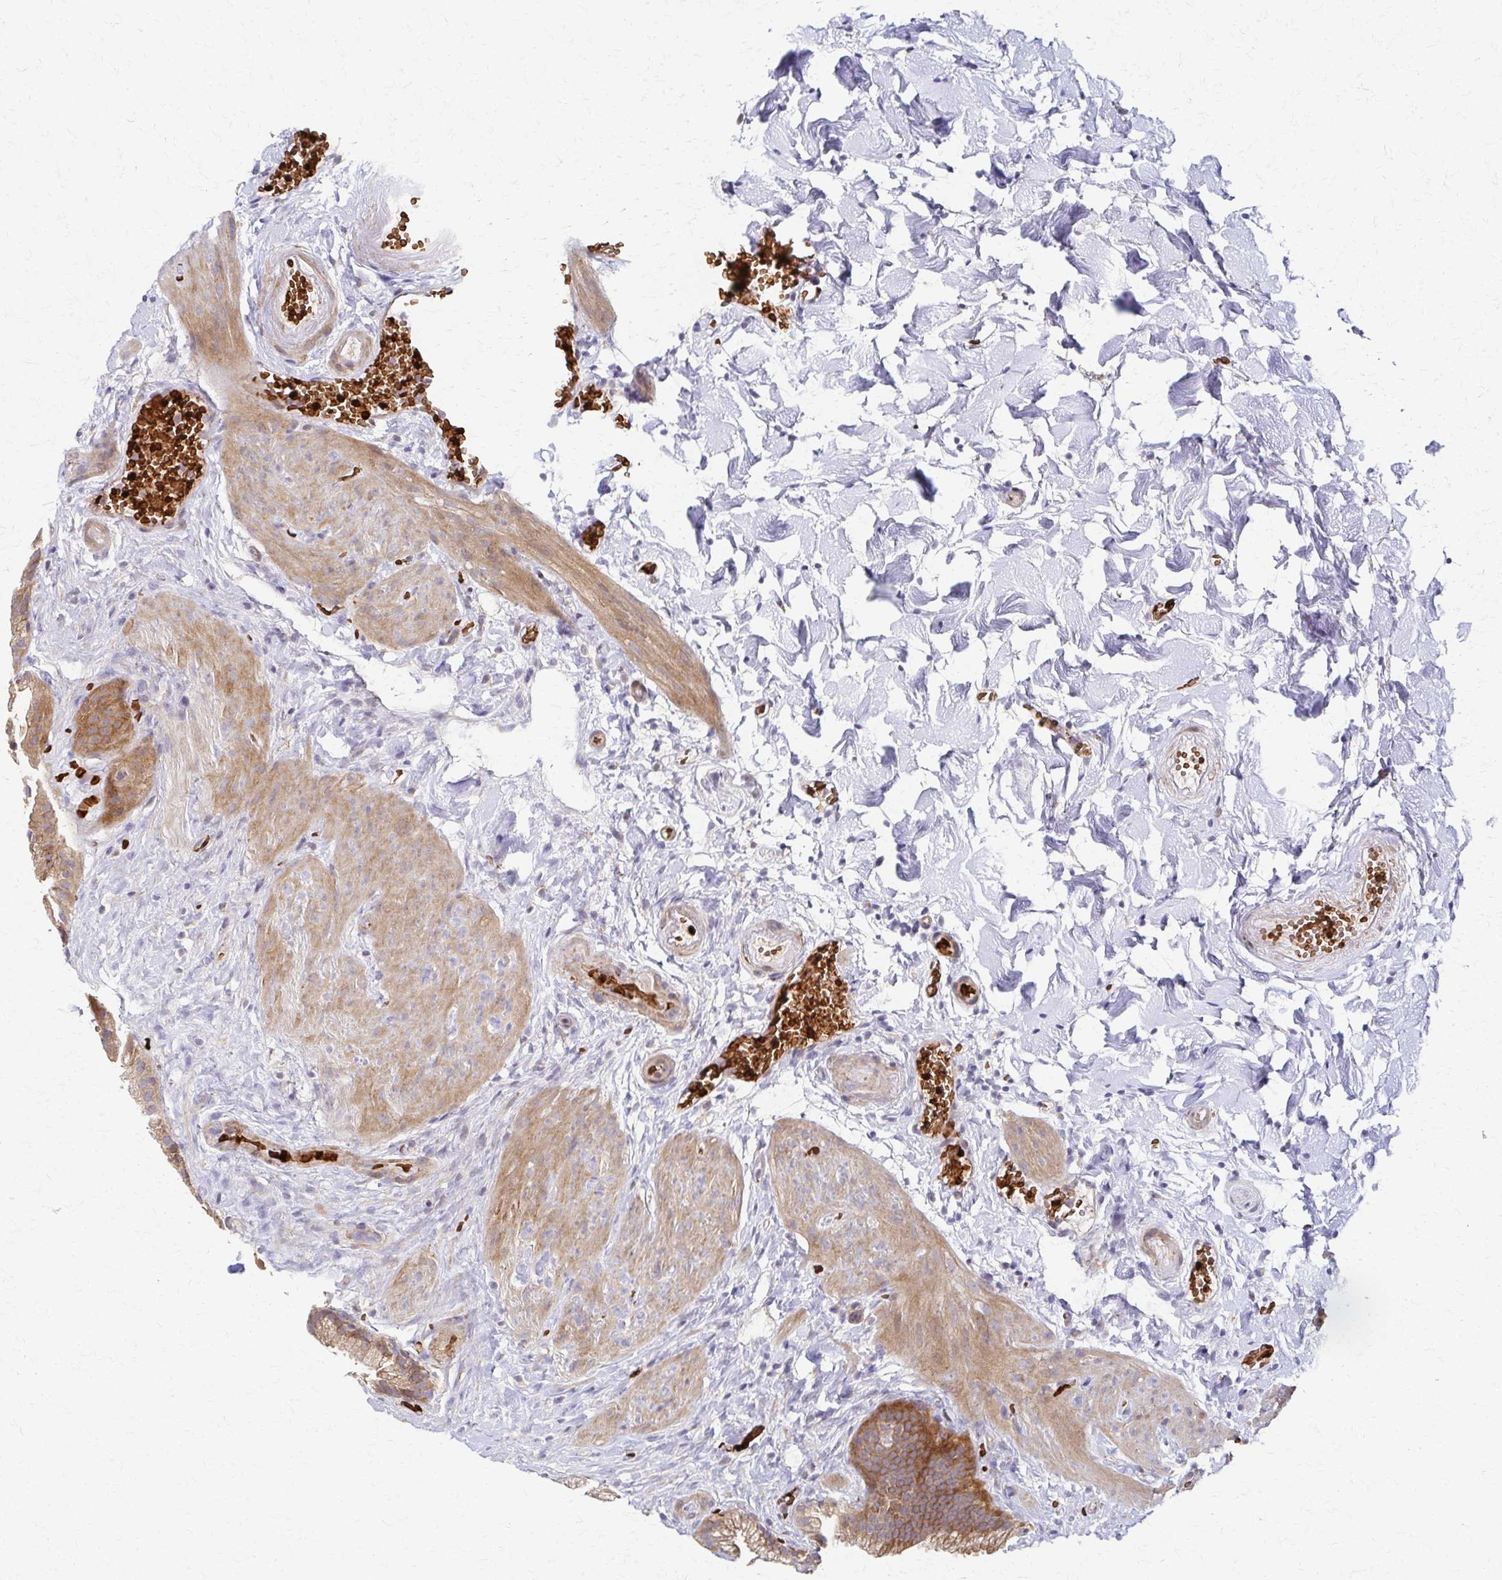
{"staining": {"intensity": "moderate", "quantity": ">75%", "location": "cytoplasmic/membranous"}, "tissue": "gallbladder", "cell_type": "Glandular cells", "image_type": "normal", "snomed": [{"axis": "morphology", "description": "Normal tissue, NOS"}, {"axis": "topography", "description": "Gallbladder"}], "caption": "Unremarkable gallbladder exhibits moderate cytoplasmic/membranous staining in approximately >75% of glandular cells.", "gene": "SKA2", "patient": {"sex": "female", "age": 63}}